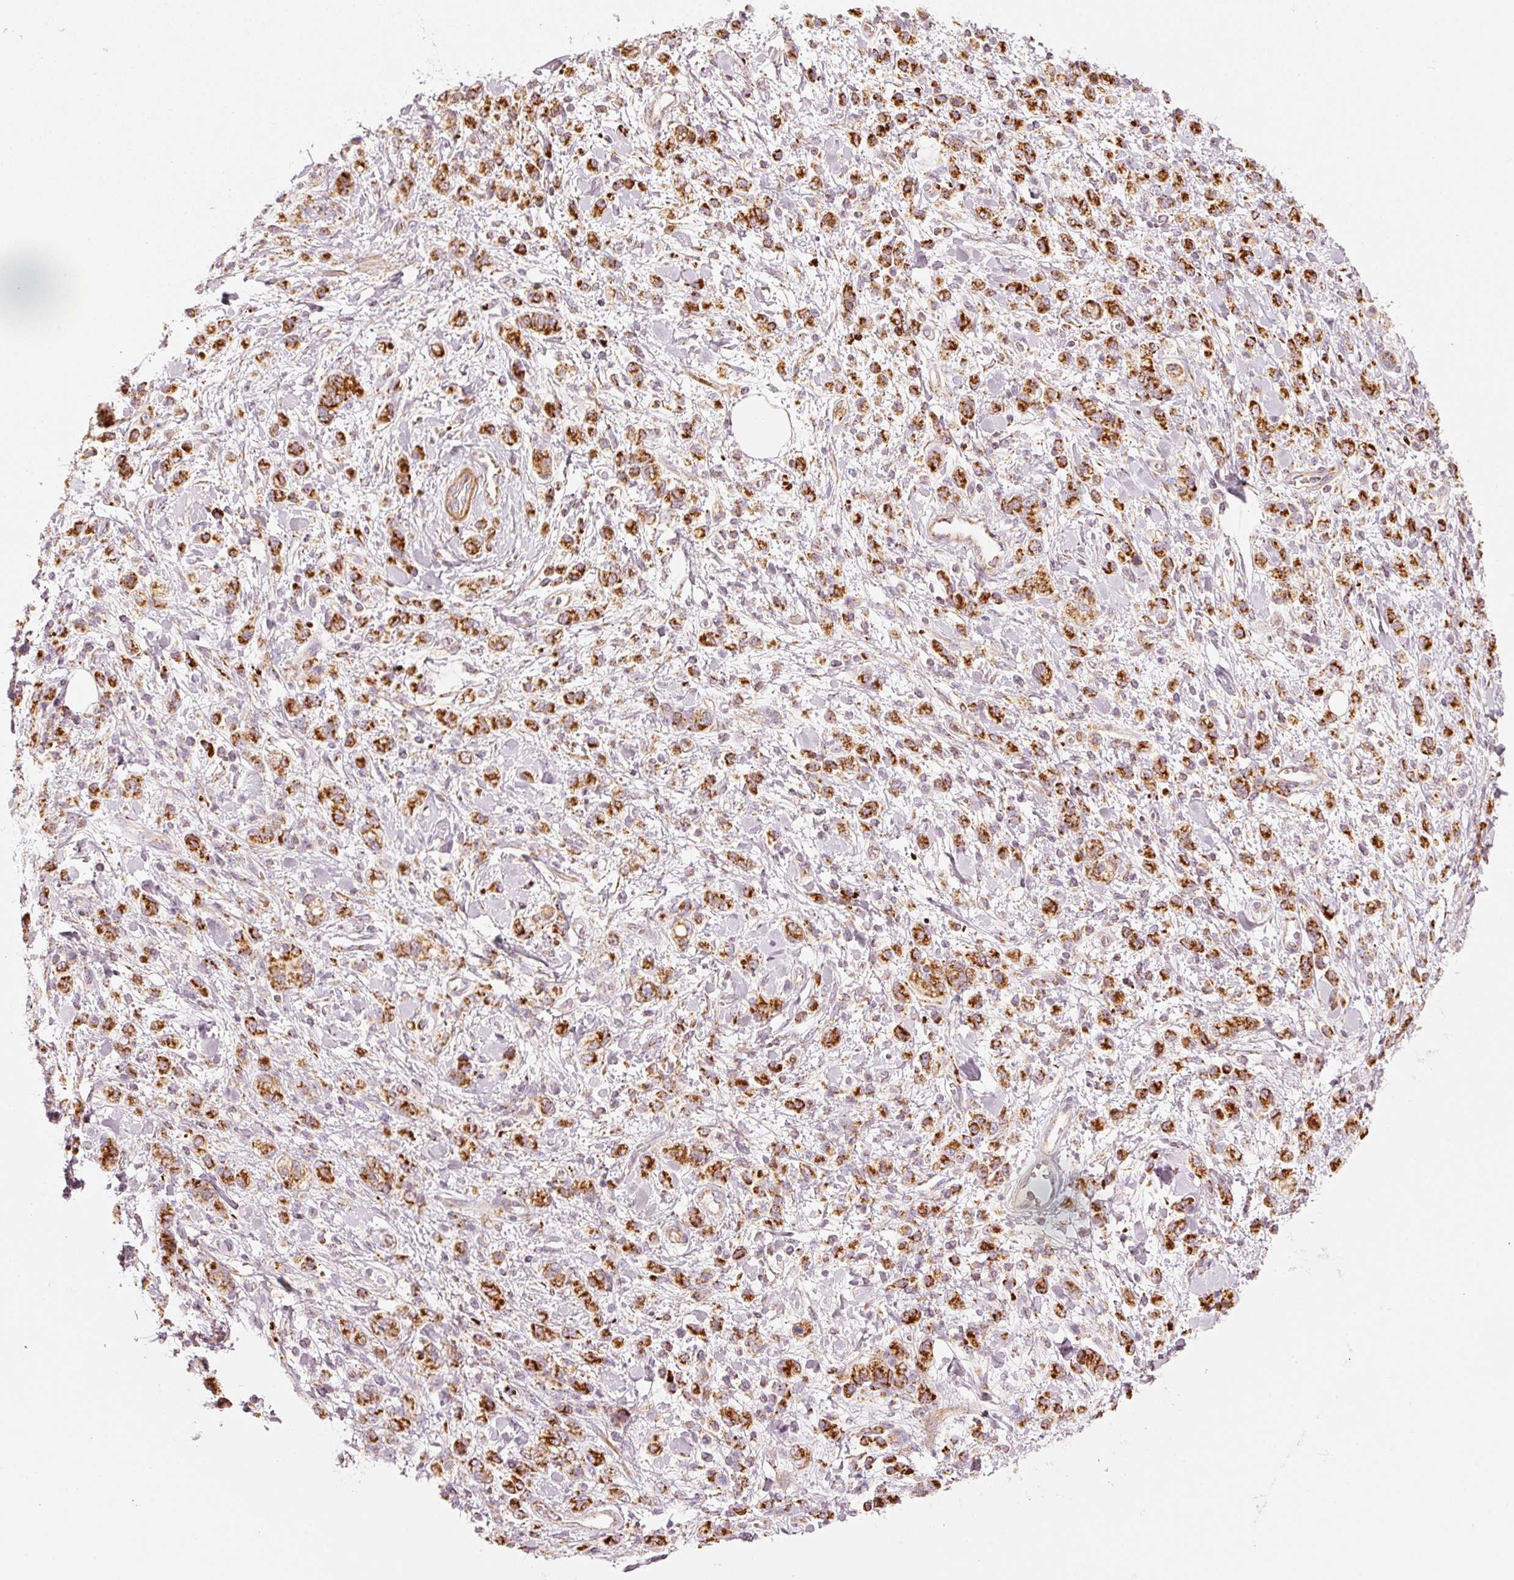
{"staining": {"intensity": "strong", "quantity": ">75%", "location": "cytoplasmic/membranous"}, "tissue": "stomach cancer", "cell_type": "Tumor cells", "image_type": "cancer", "snomed": [{"axis": "morphology", "description": "Adenocarcinoma, NOS"}, {"axis": "topography", "description": "Stomach"}], "caption": "The immunohistochemical stain highlights strong cytoplasmic/membranous expression in tumor cells of stomach cancer (adenocarcinoma) tissue.", "gene": "C17orf98", "patient": {"sex": "male", "age": 77}}